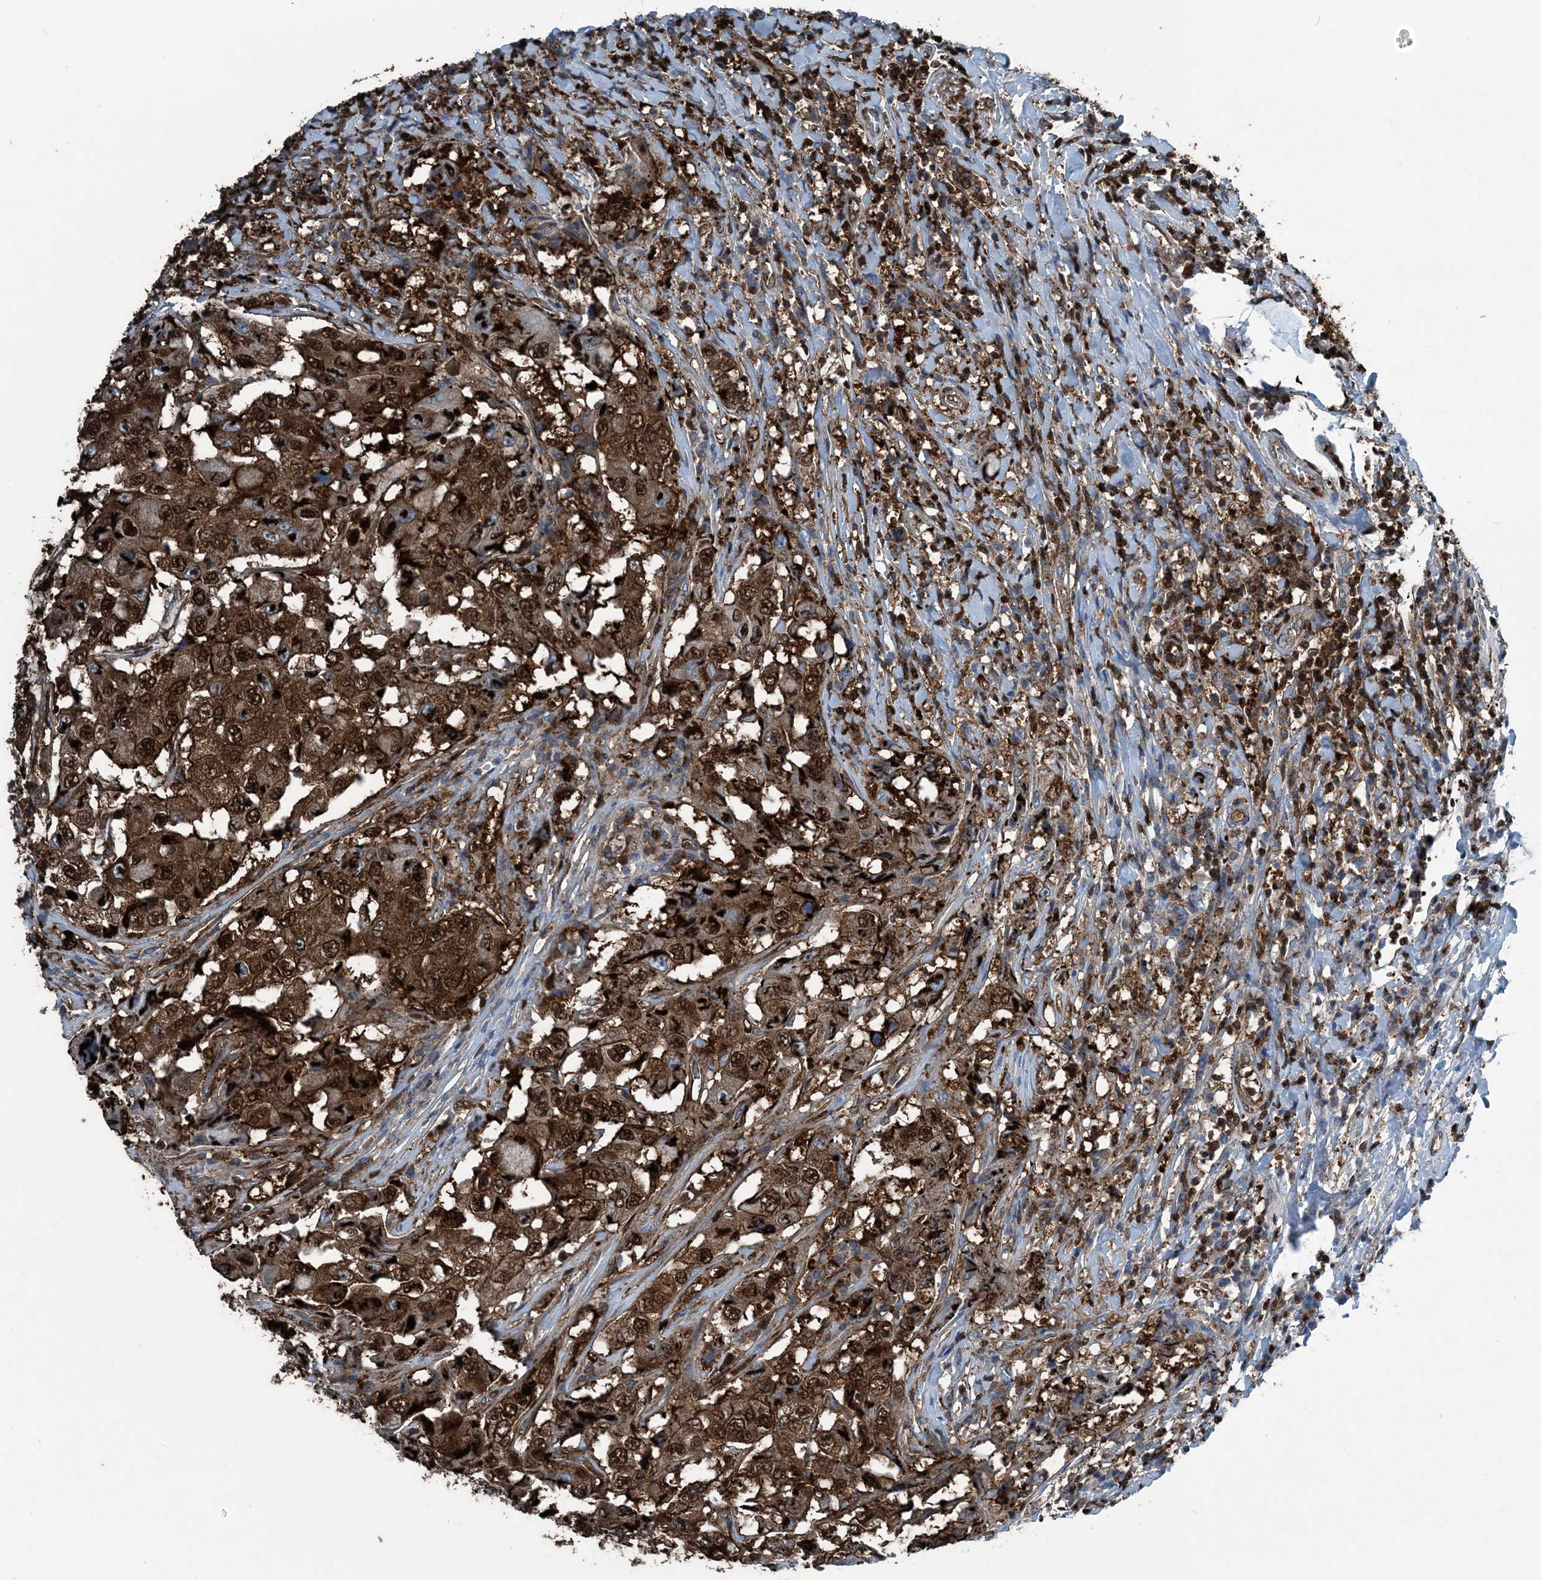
{"staining": {"intensity": "strong", "quantity": ">75%", "location": "cytoplasmic/membranous,nuclear"}, "tissue": "breast cancer", "cell_type": "Tumor cells", "image_type": "cancer", "snomed": [{"axis": "morphology", "description": "Duct carcinoma"}, {"axis": "topography", "description": "Breast"}], "caption": "Protein expression analysis of human intraductal carcinoma (breast) reveals strong cytoplasmic/membranous and nuclear expression in approximately >75% of tumor cells.", "gene": "CFL1", "patient": {"sex": "female", "age": 27}}